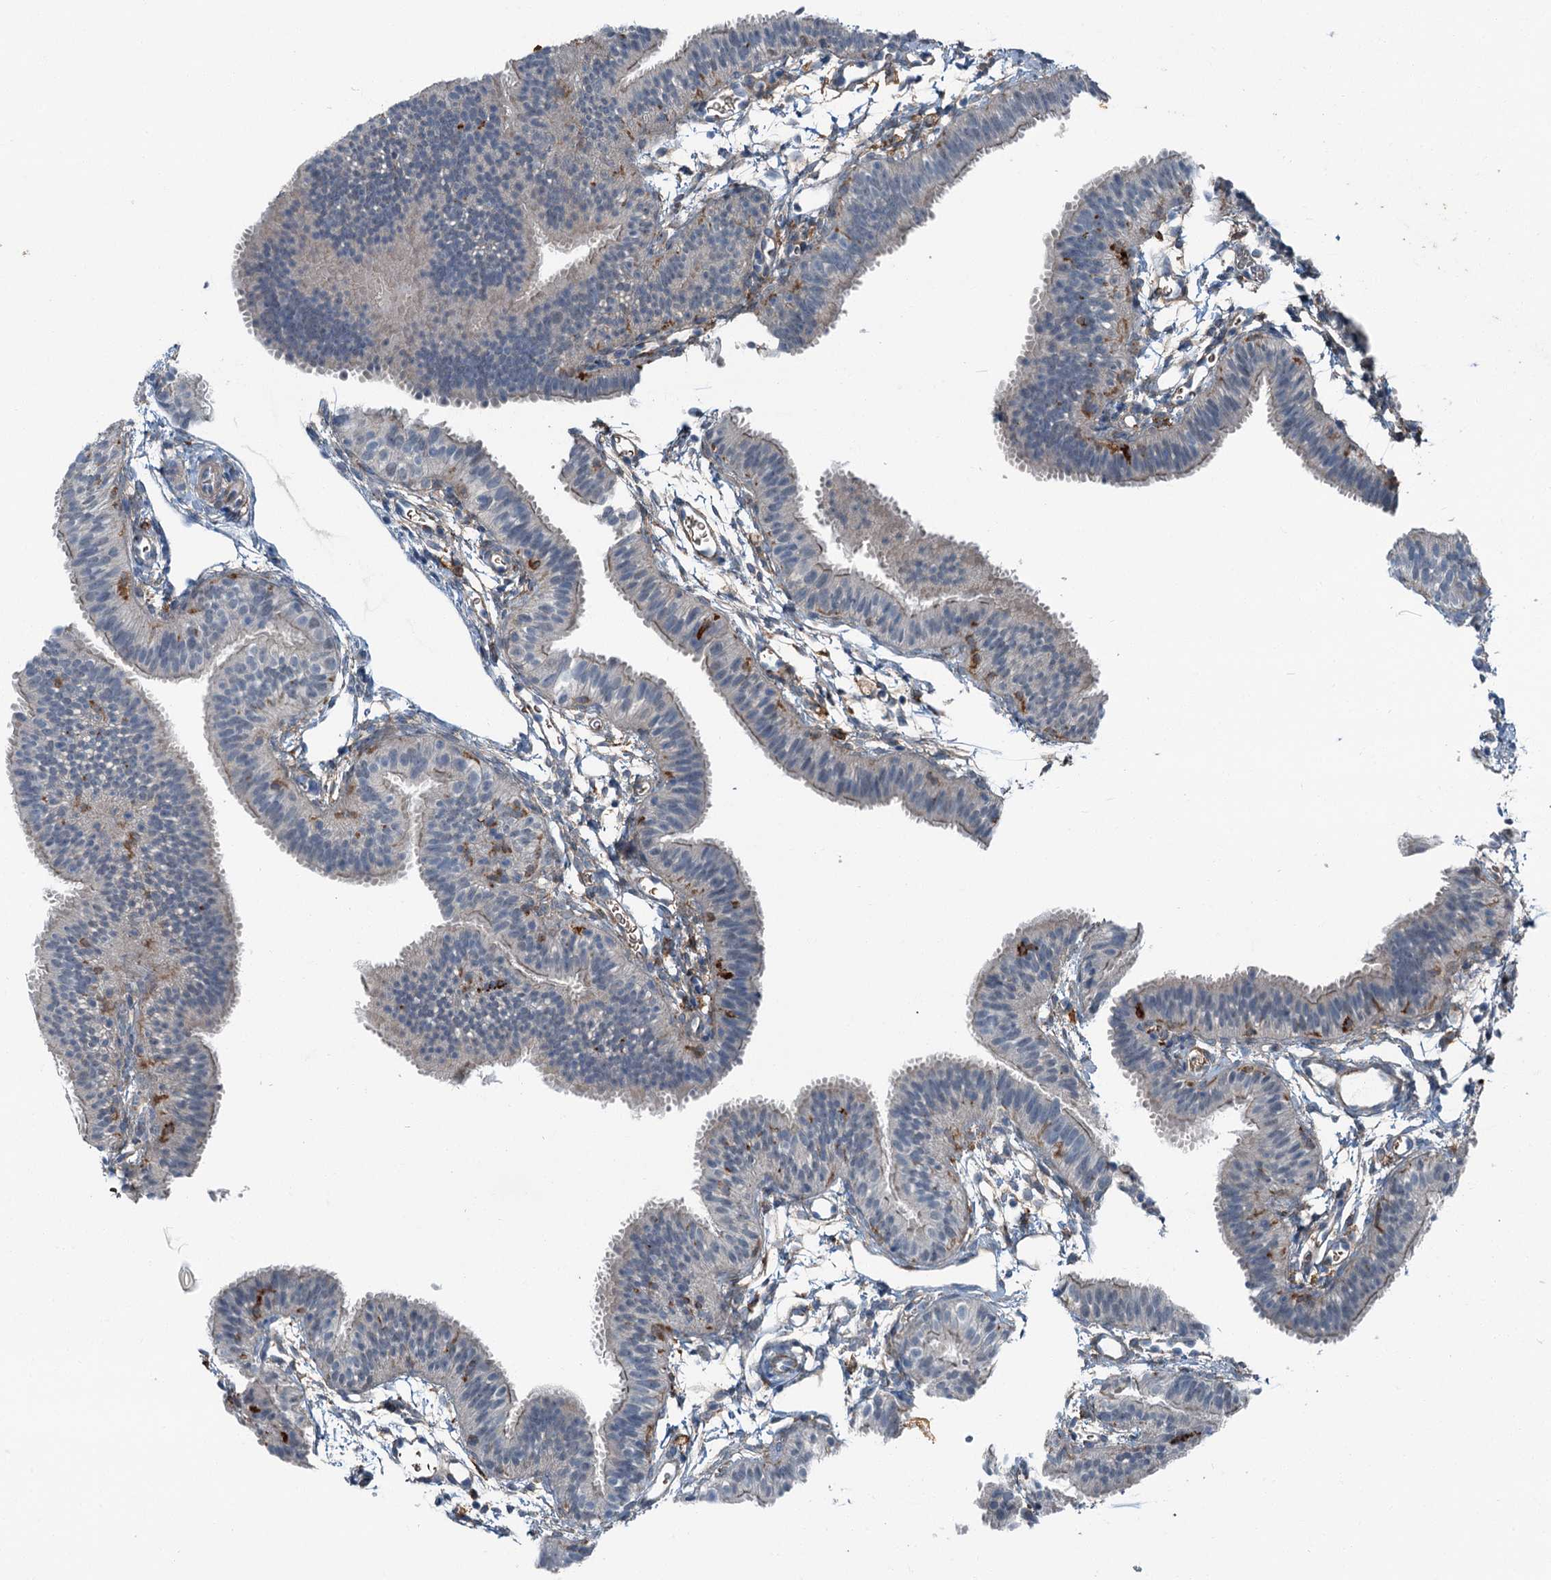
{"staining": {"intensity": "weak", "quantity": "25%-75%", "location": "cytoplasmic/membranous"}, "tissue": "fallopian tube", "cell_type": "Glandular cells", "image_type": "normal", "snomed": [{"axis": "morphology", "description": "Normal tissue, NOS"}, {"axis": "topography", "description": "Fallopian tube"}], "caption": "Weak cytoplasmic/membranous positivity for a protein is seen in approximately 25%-75% of glandular cells of unremarkable fallopian tube using IHC.", "gene": "AXL", "patient": {"sex": "female", "age": 35}}